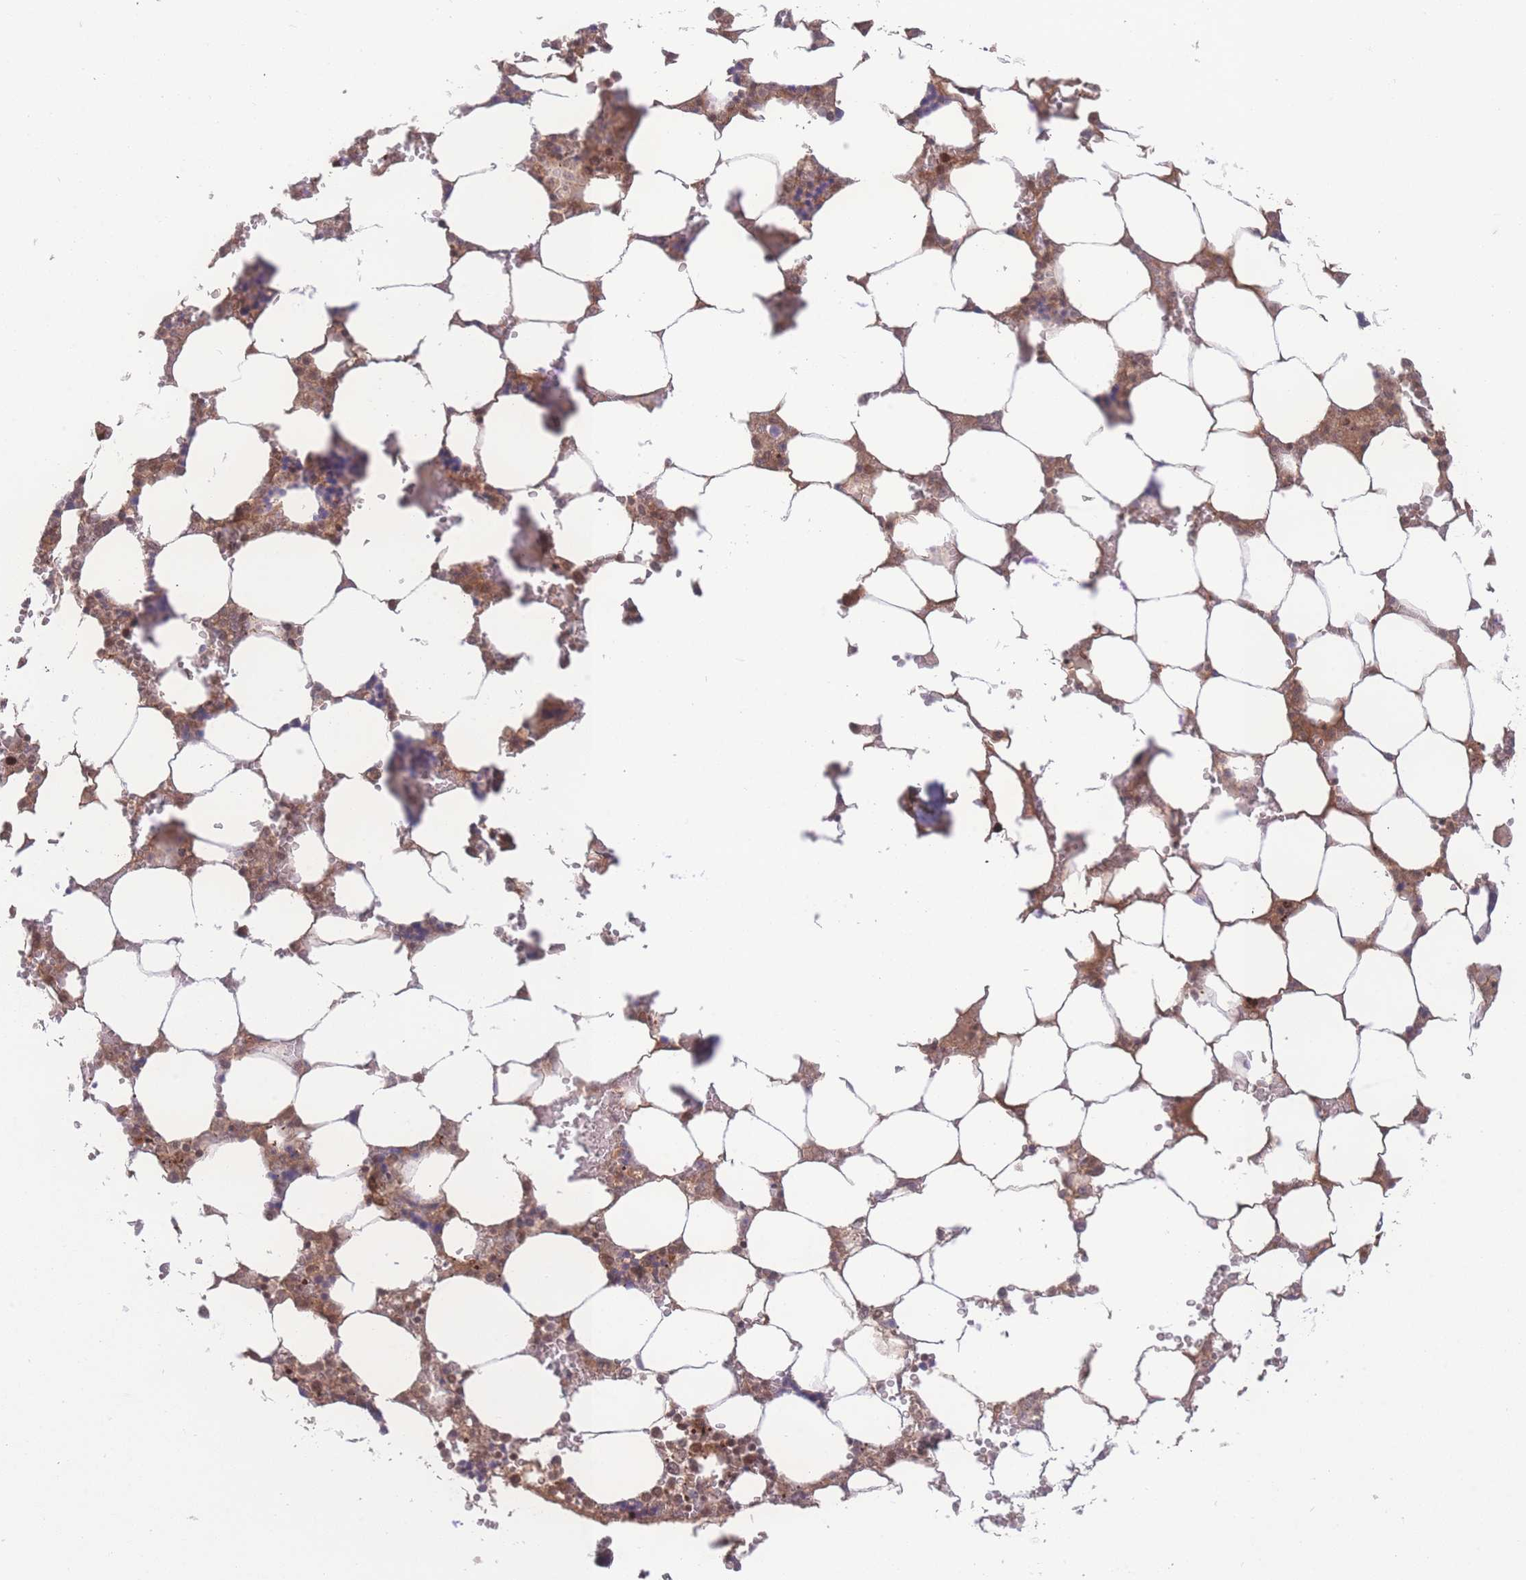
{"staining": {"intensity": "strong", "quantity": "25%-75%", "location": "nuclear"}, "tissue": "bone marrow", "cell_type": "Hematopoietic cells", "image_type": "normal", "snomed": [{"axis": "morphology", "description": "Normal tissue, NOS"}, {"axis": "topography", "description": "Bone marrow"}], "caption": "High-power microscopy captured an IHC histopathology image of benign bone marrow, revealing strong nuclear positivity in approximately 25%-75% of hematopoietic cells.", "gene": "RAVER1", "patient": {"sex": "male", "age": 64}}